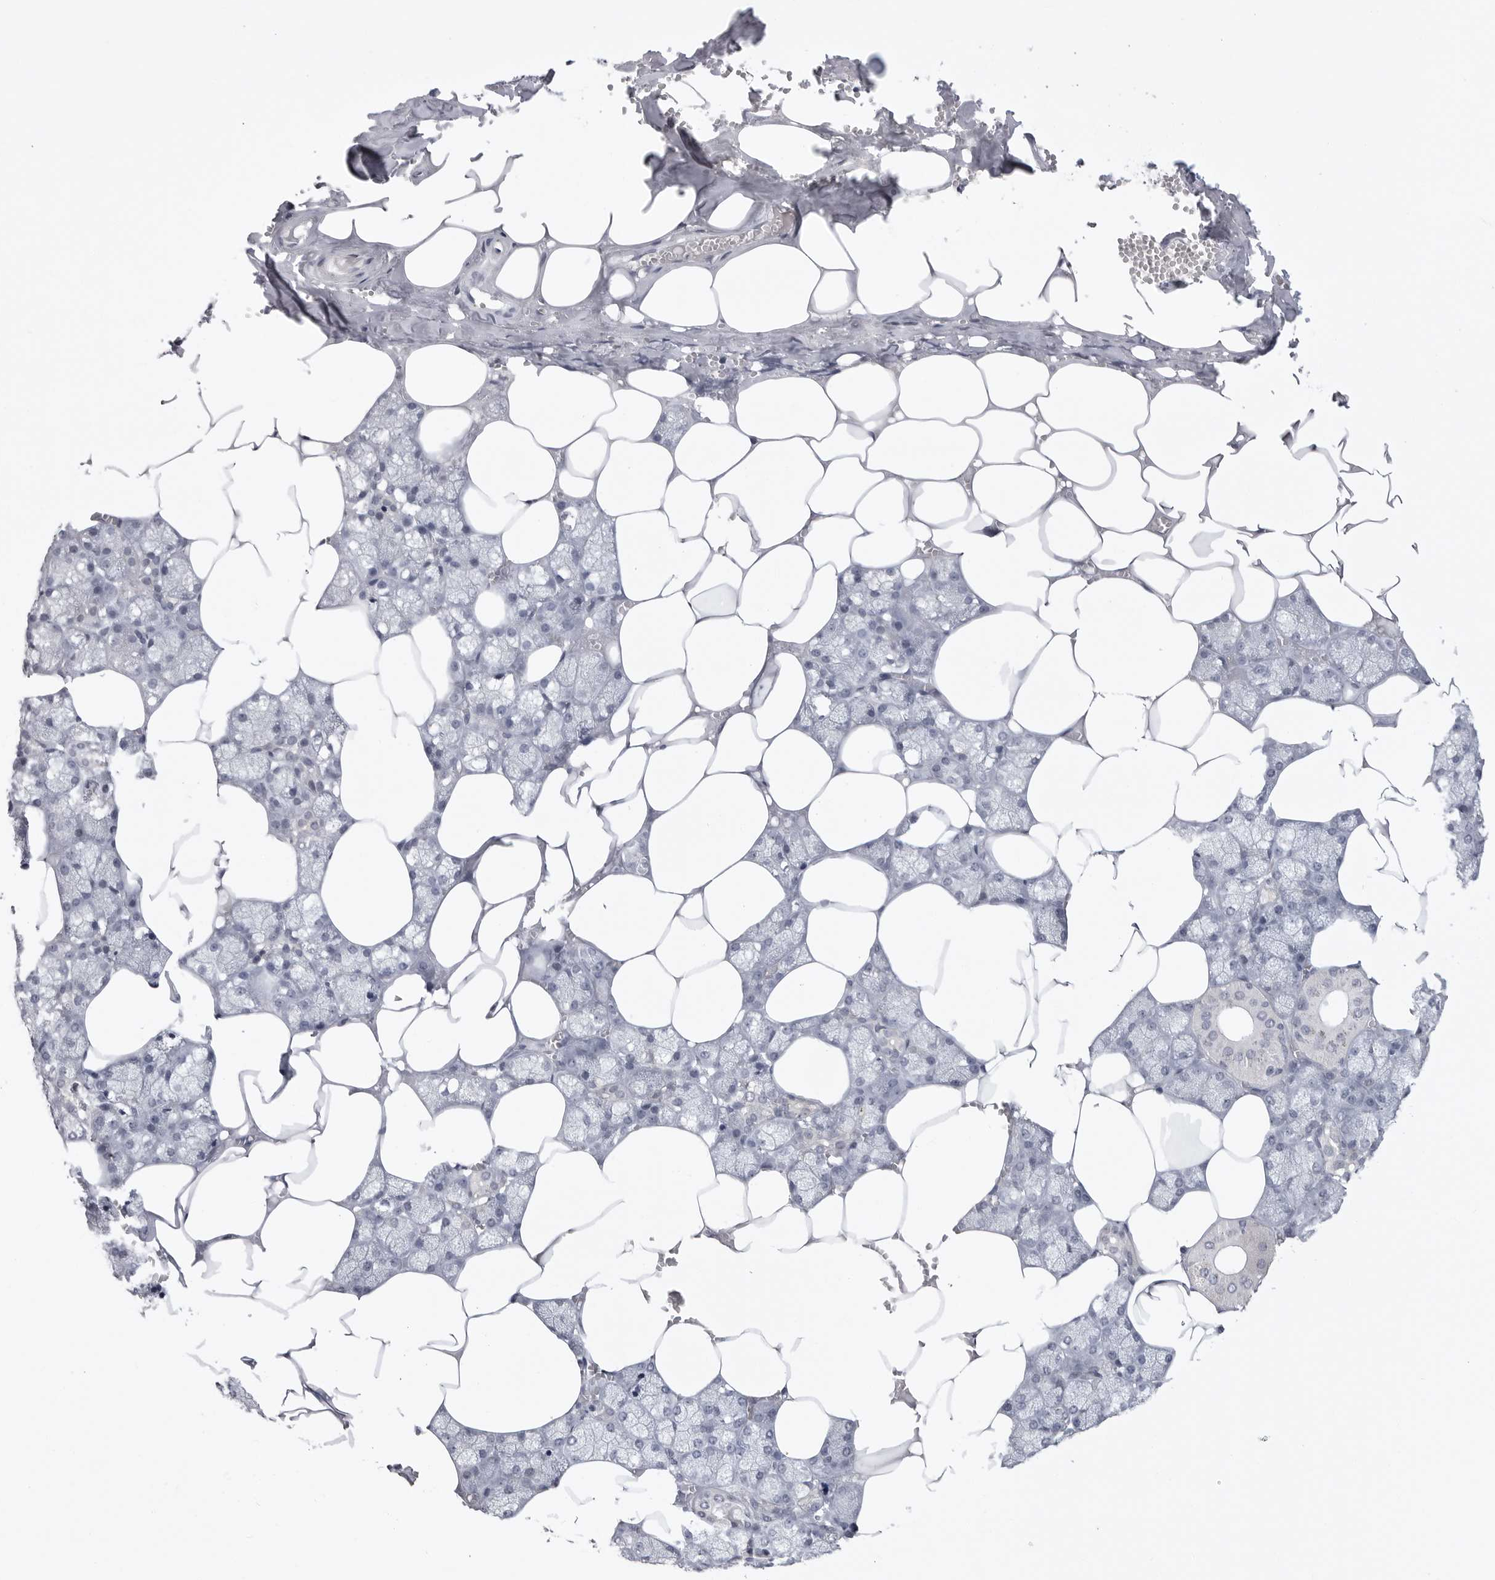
{"staining": {"intensity": "negative", "quantity": "none", "location": "none"}, "tissue": "salivary gland", "cell_type": "Glandular cells", "image_type": "normal", "snomed": [{"axis": "morphology", "description": "Normal tissue, NOS"}, {"axis": "topography", "description": "Salivary gland"}], "caption": "Glandular cells show no significant protein staining in normal salivary gland. Brightfield microscopy of immunohistochemistry (IHC) stained with DAB (brown) and hematoxylin (blue), captured at high magnification.", "gene": "FBXO43", "patient": {"sex": "male", "age": 62}}